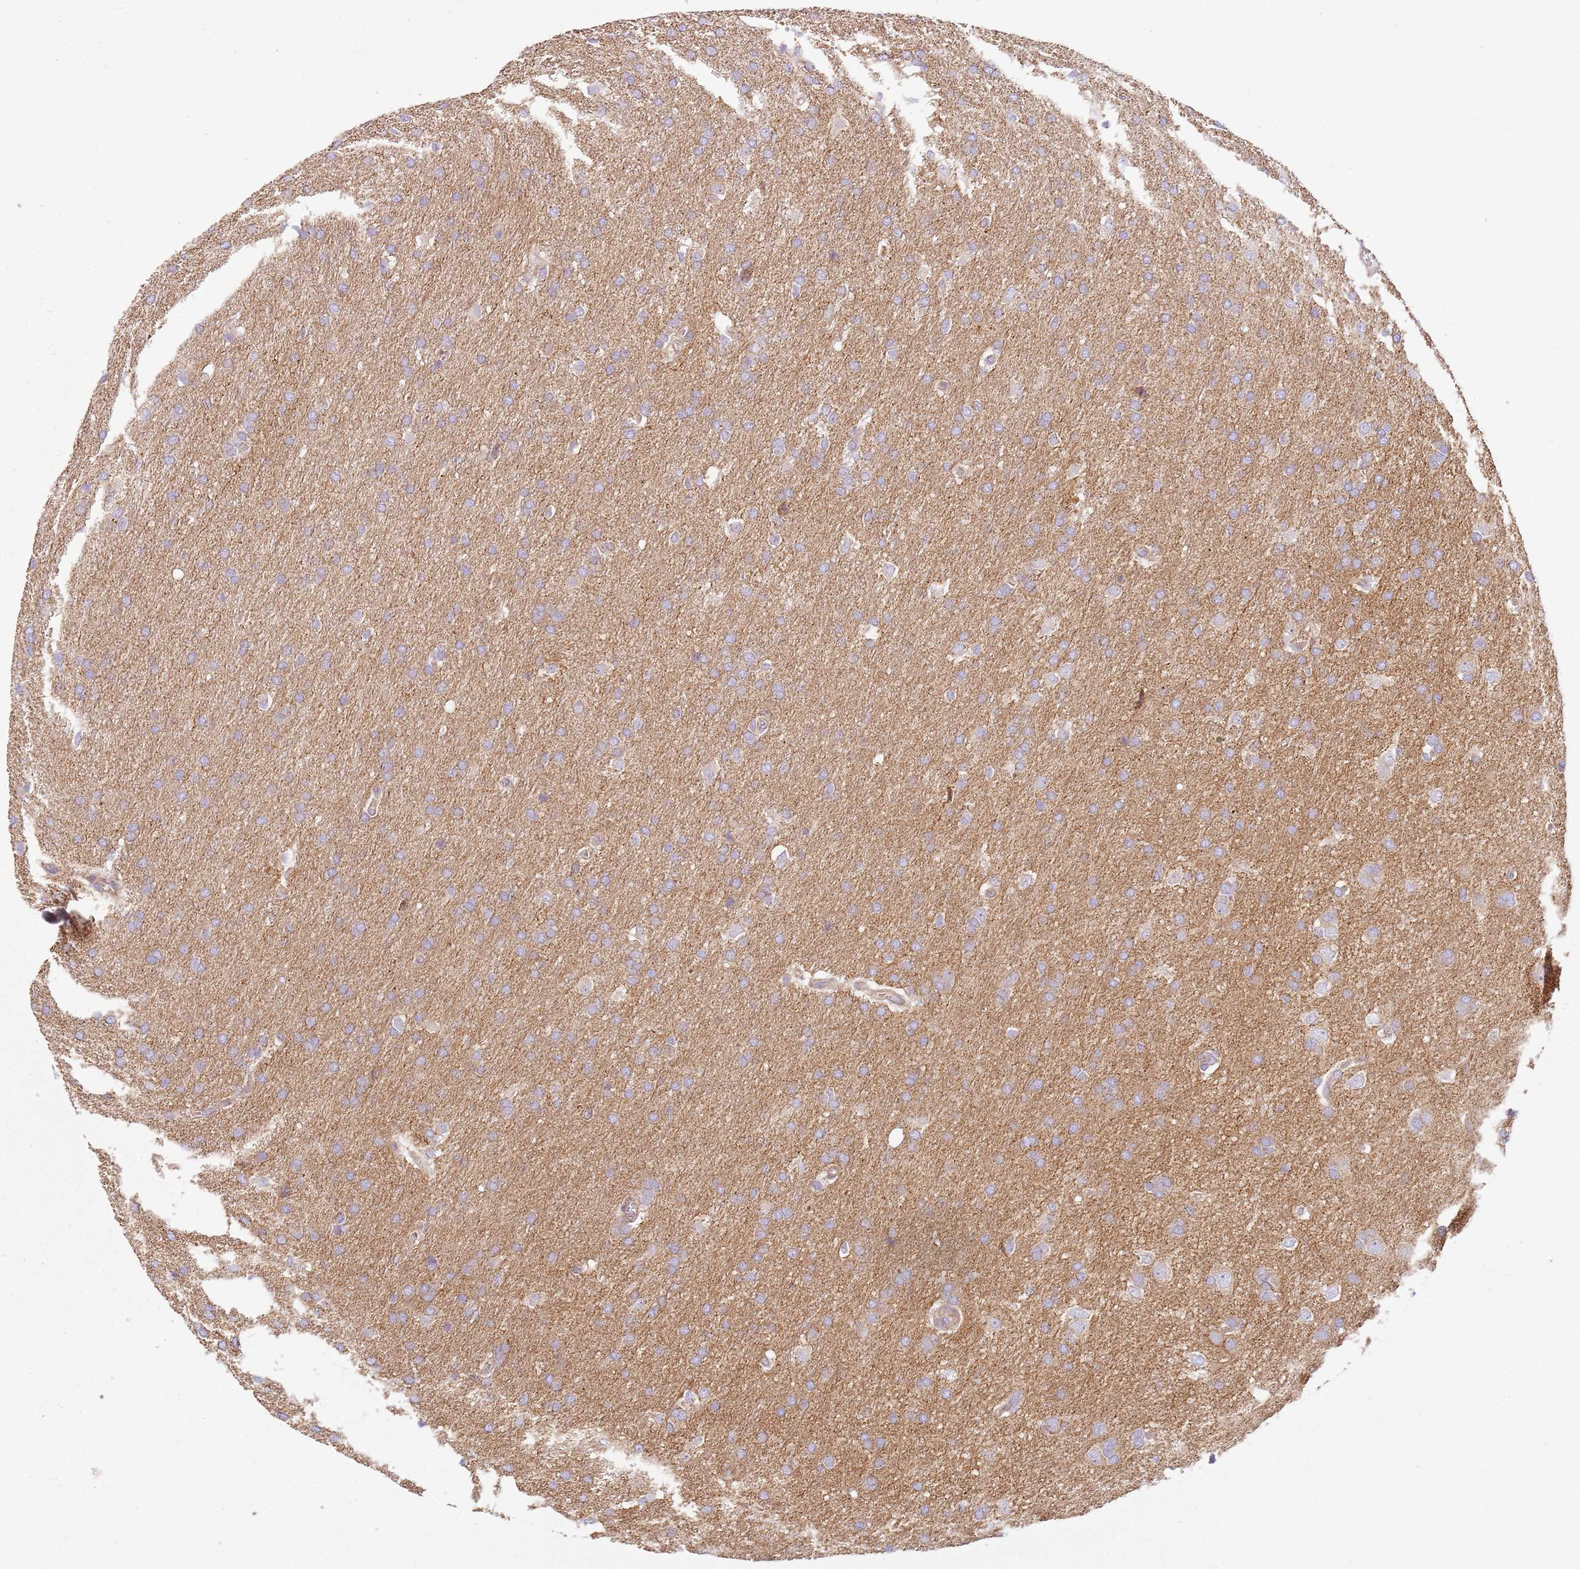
{"staining": {"intensity": "negative", "quantity": "none", "location": "none"}, "tissue": "glioma", "cell_type": "Tumor cells", "image_type": "cancer", "snomed": [{"axis": "morphology", "description": "Glioma, malignant, Low grade"}, {"axis": "topography", "description": "Brain"}], "caption": "A high-resolution photomicrograph shows immunohistochemistry (IHC) staining of glioma, which displays no significant staining in tumor cells.", "gene": "TMEM200C", "patient": {"sex": "female", "age": 32}}